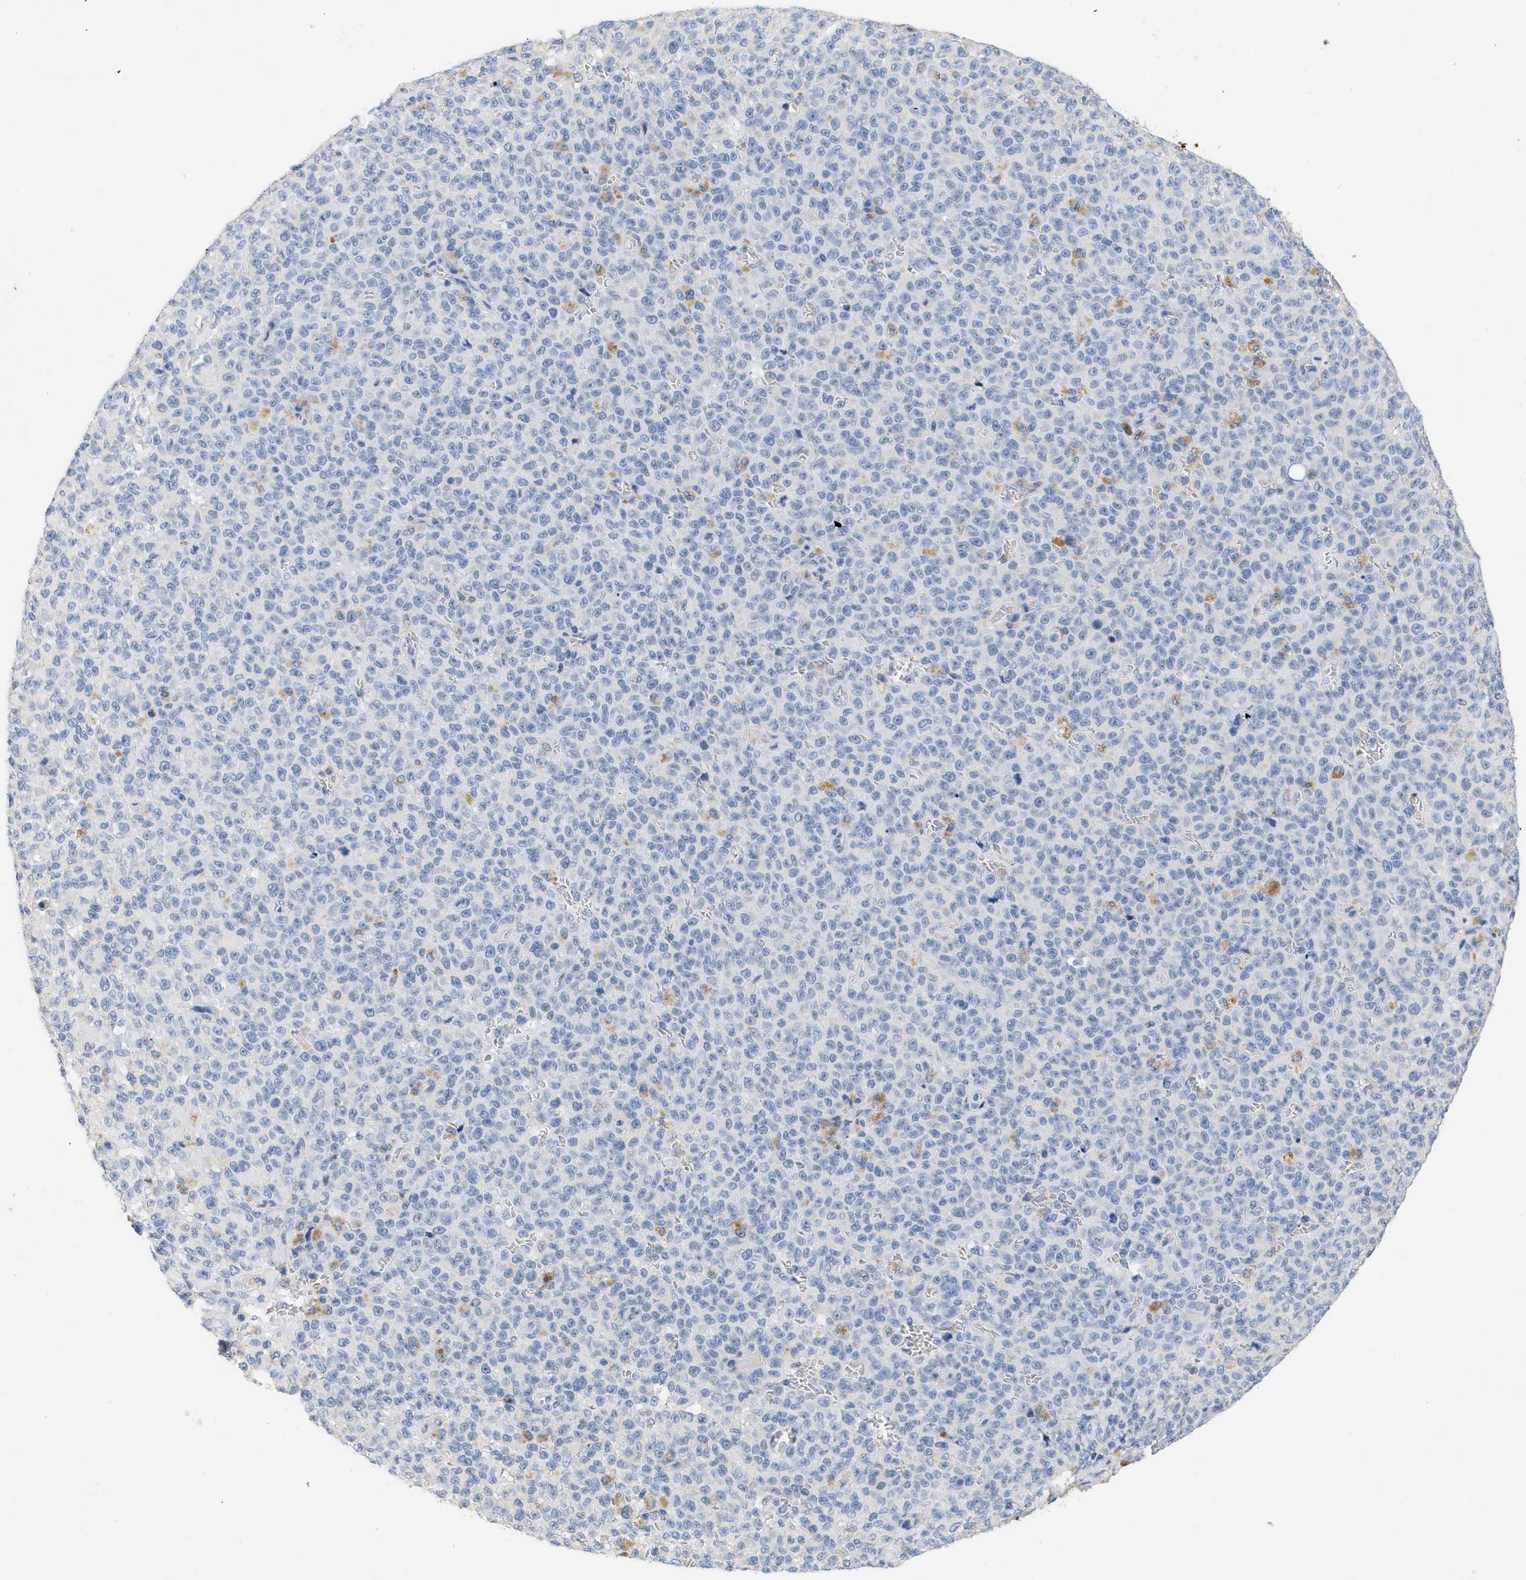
{"staining": {"intensity": "negative", "quantity": "none", "location": "none"}, "tissue": "melanoma", "cell_type": "Tumor cells", "image_type": "cancer", "snomed": [{"axis": "morphology", "description": "Malignant melanoma, NOS"}, {"axis": "topography", "description": "Skin"}], "caption": "Photomicrograph shows no protein expression in tumor cells of melanoma tissue.", "gene": "CFH", "patient": {"sex": "female", "age": 82}}